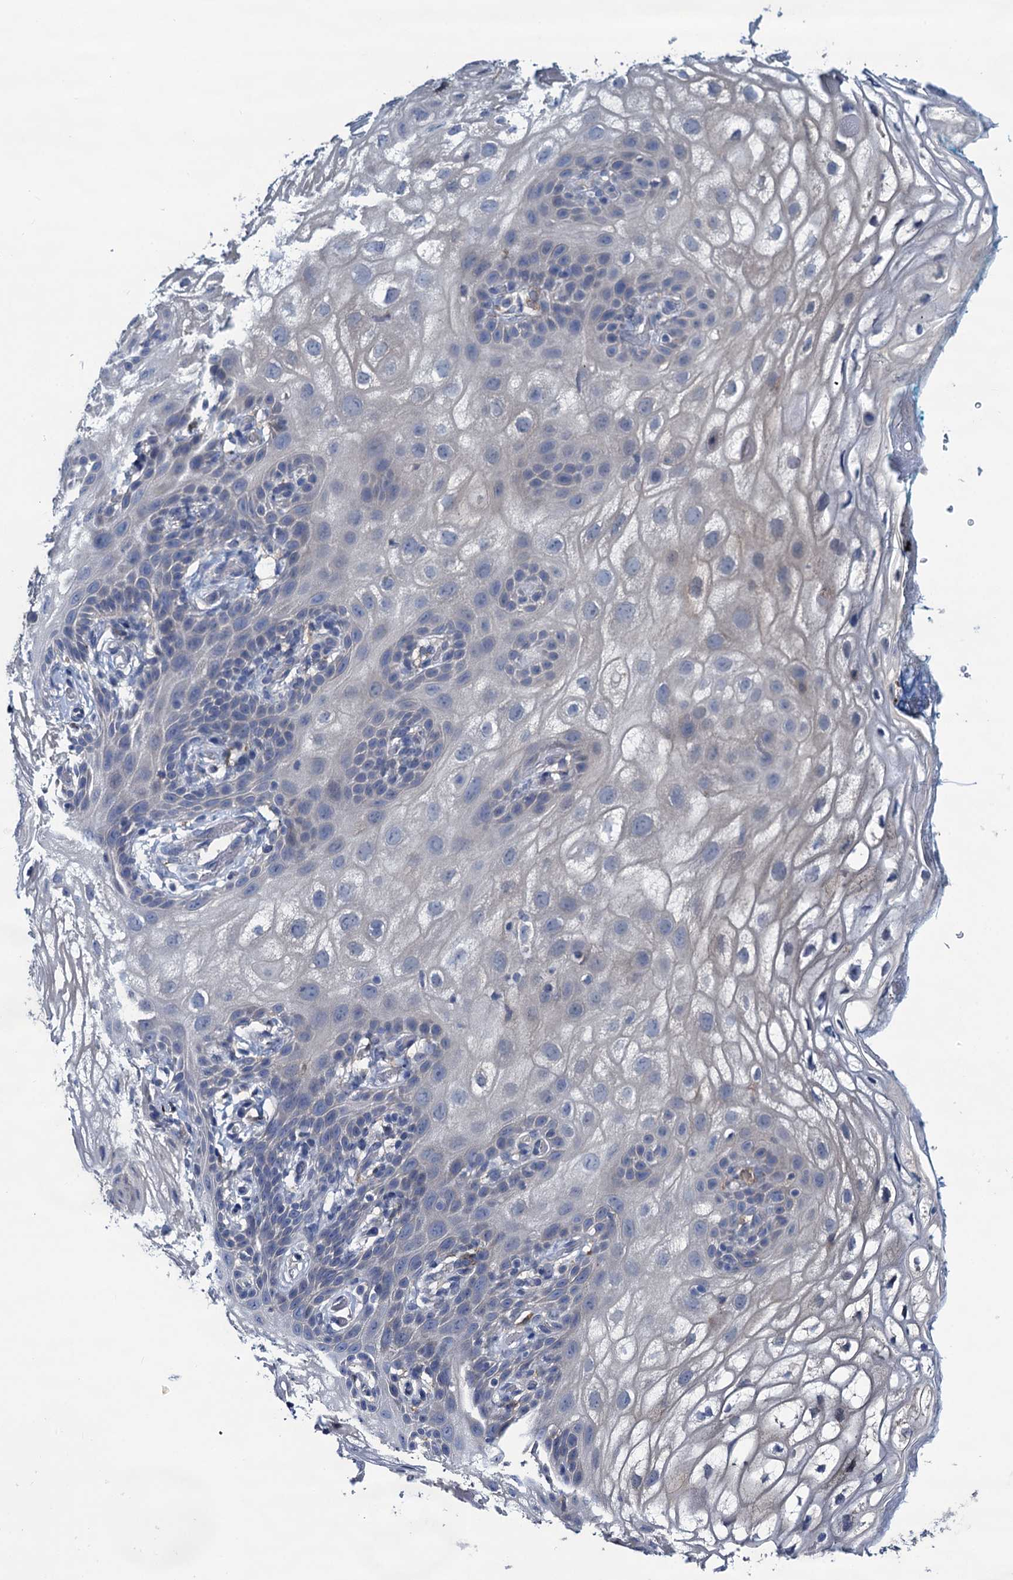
{"staining": {"intensity": "negative", "quantity": "none", "location": "none"}, "tissue": "vagina", "cell_type": "Squamous epithelial cells", "image_type": "normal", "snomed": [{"axis": "morphology", "description": "Normal tissue, NOS"}, {"axis": "topography", "description": "Vagina"}], "caption": "High power microscopy image of an immunohistochemistry (IHC) photomicrograph of normal vagina, revealing no significant expression in squamous epithelial cells.", "gene": "RTKN2", "patient": {"sex": "female", "age": 68}}